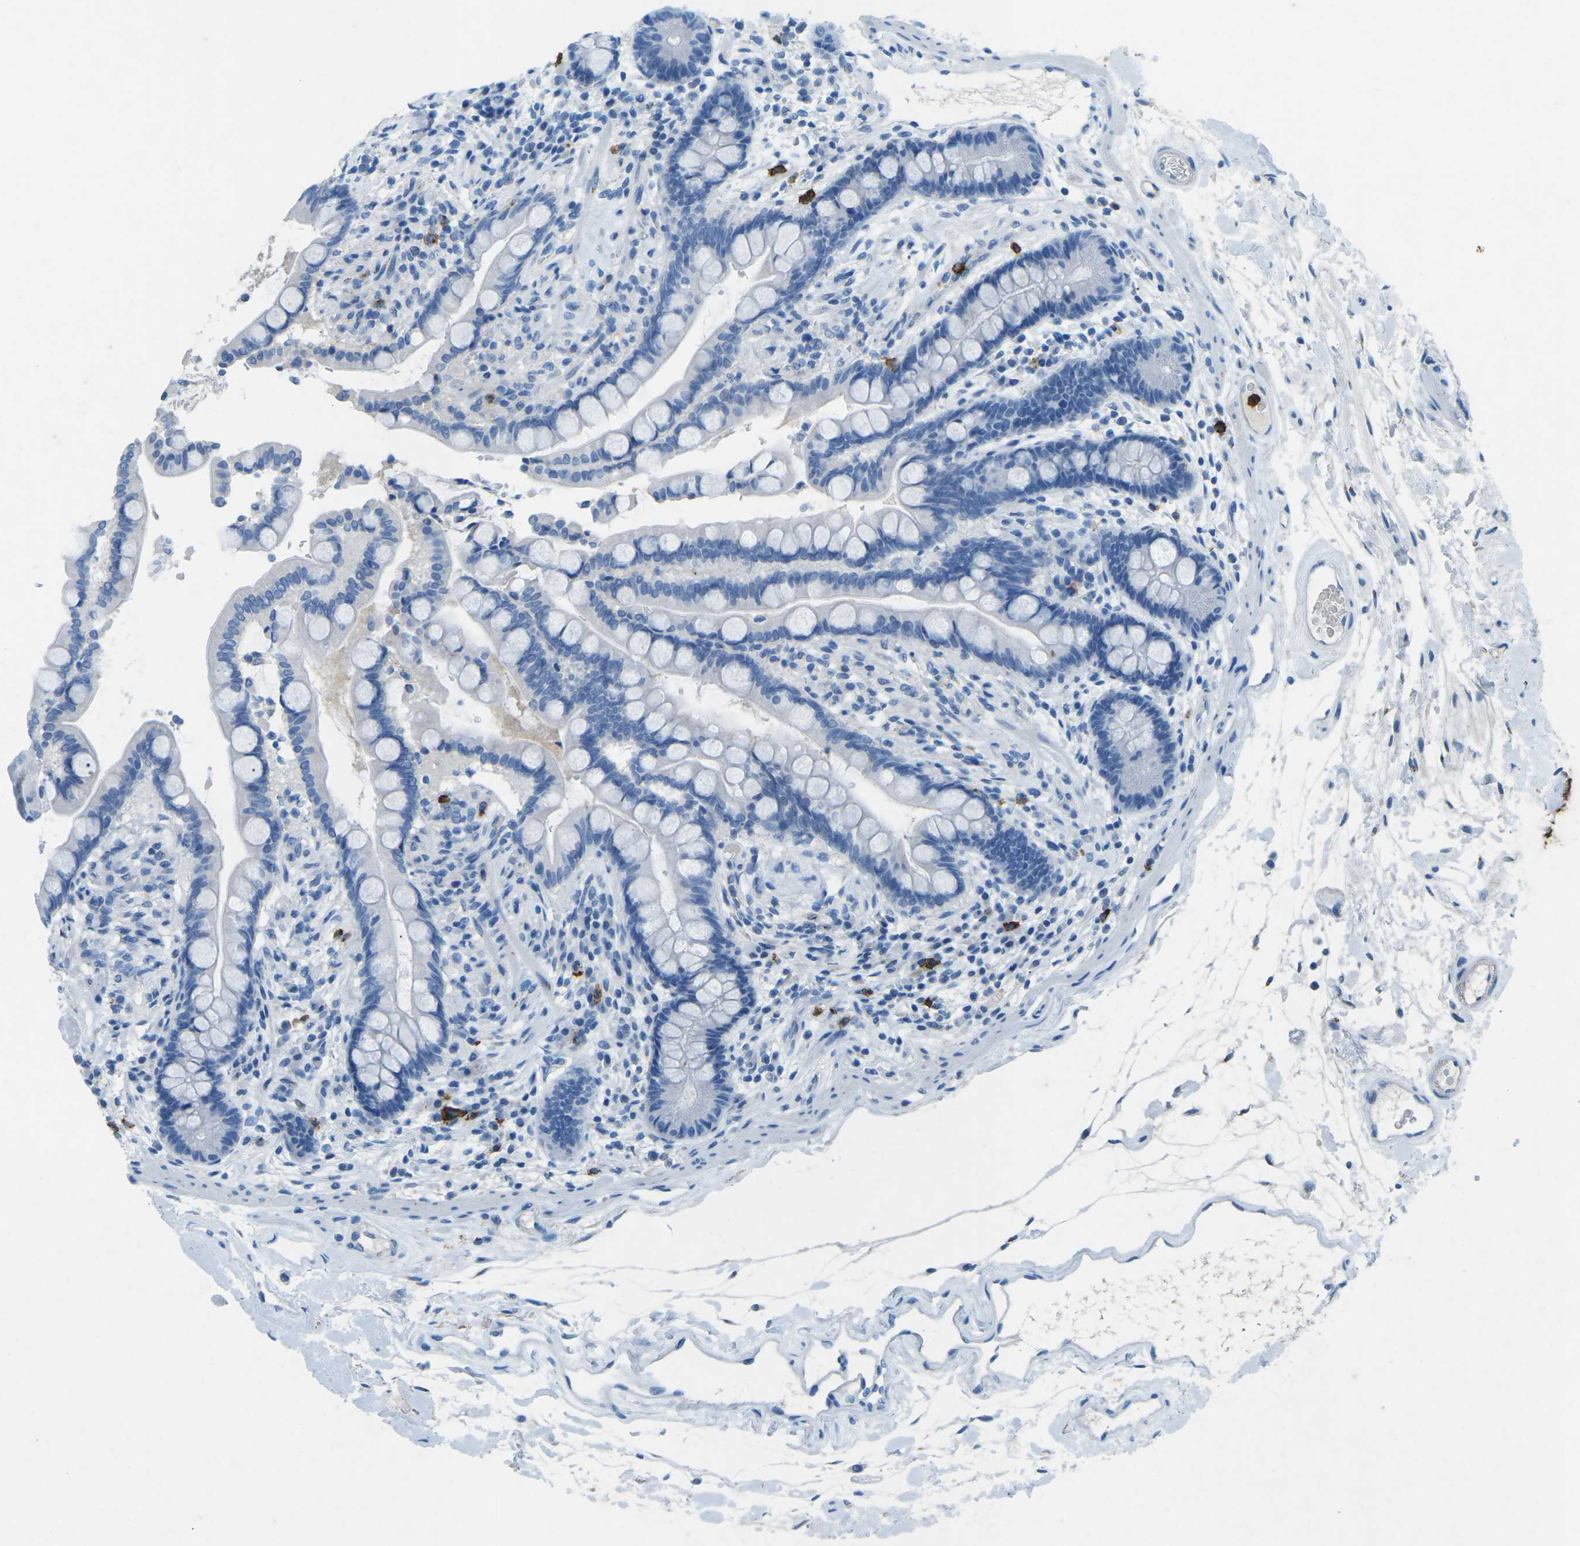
{"staining": {"intensity": "negative", "quantity": "none", "location": "none"}, "tissue": "colon", "cell_type": "Endothelial cells", "image_type": "normal", "snomed": [{"axis": "morphology", "description": "Normal tissue, NOS"}, {"axis": "topography", "description": "Colon"}], "caption": "Immunohistochemistry (IHC) of unremarkable human colon reveals no staining in endothelial cells. (Stains: DAB (3,3'-diaminobenzidine) immunohistochemistry with hematoxylin counter stain, Microscopy: brightfield microscopy at high magnification).", "gene": "CTAGE1", "patient": {"sex": "male", "age": 73}}